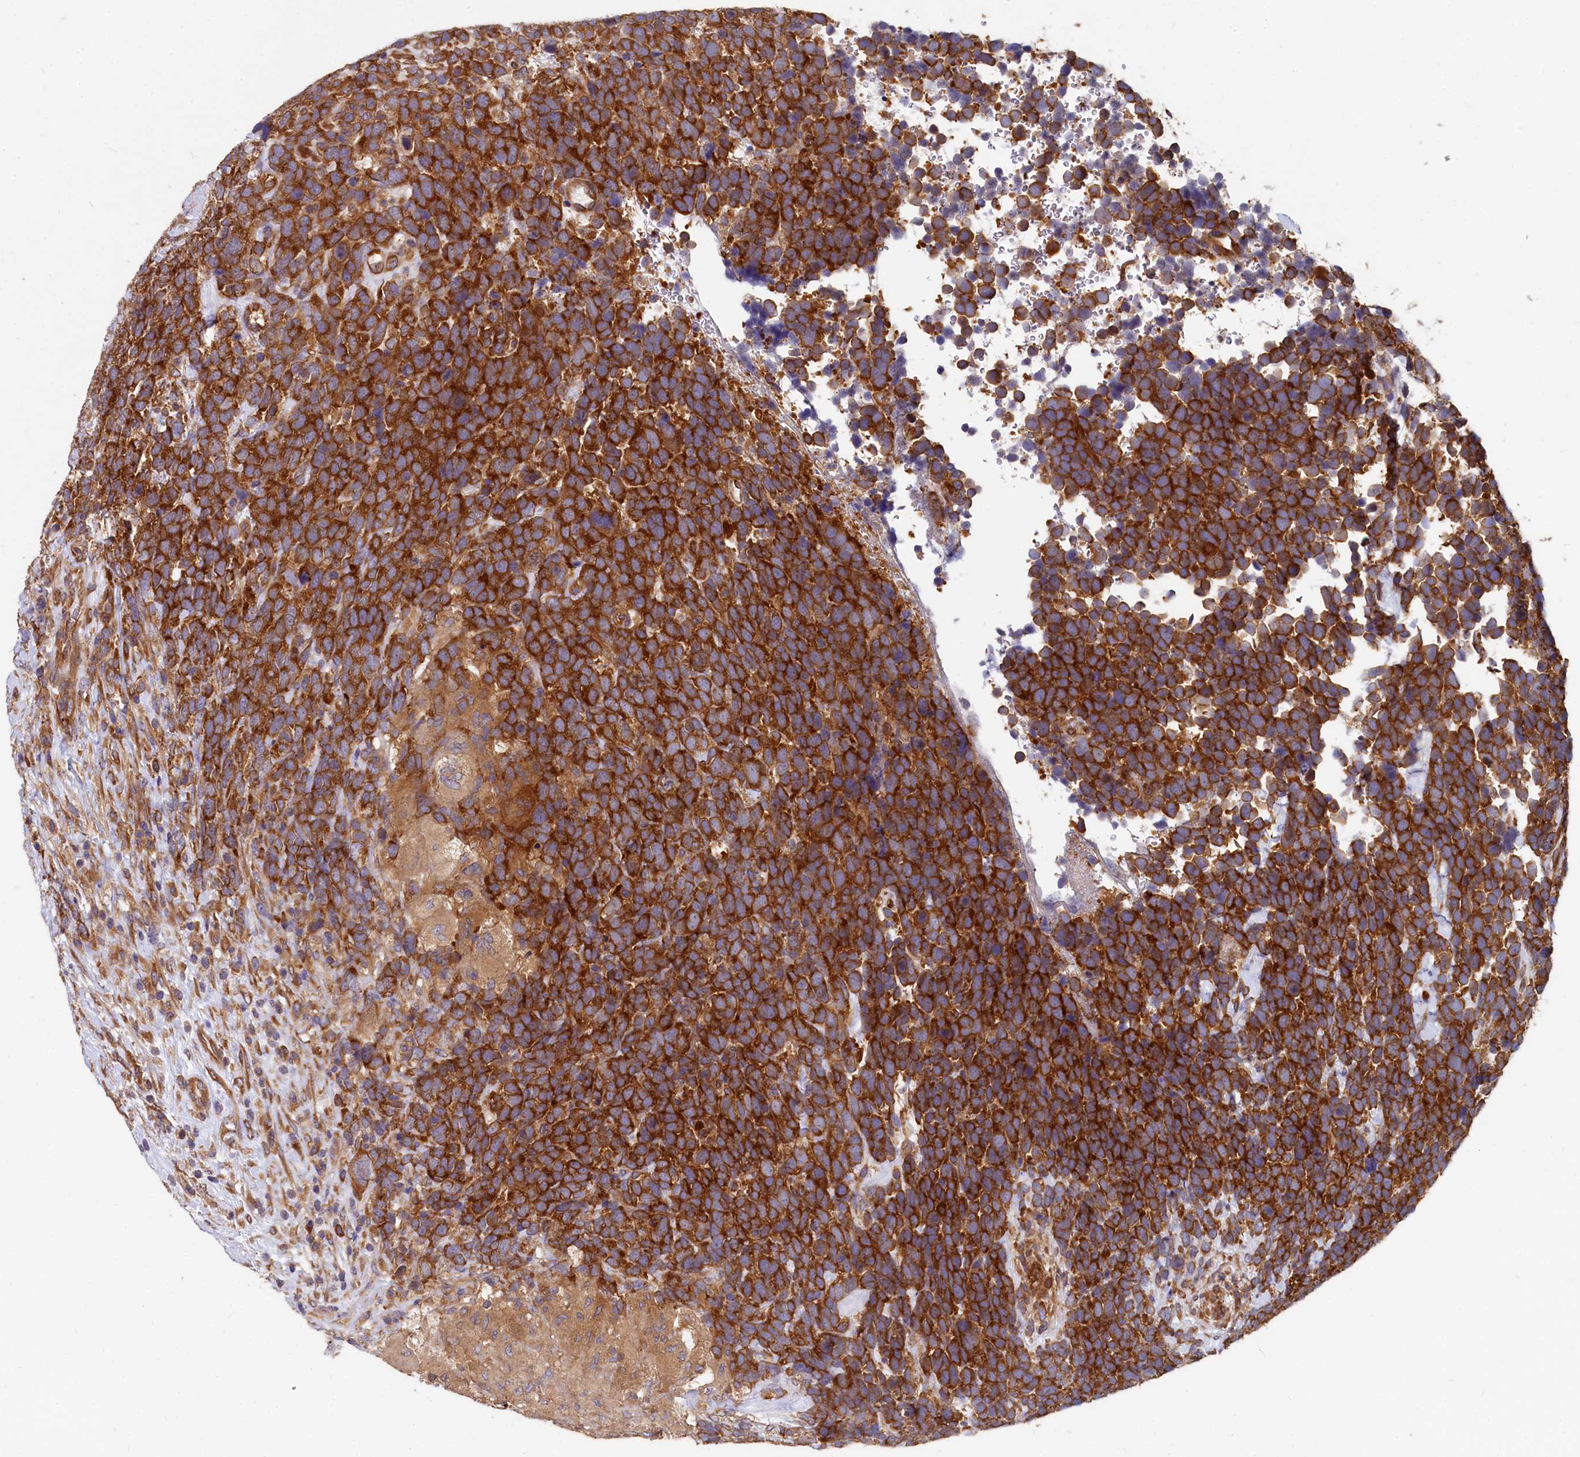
{"staining": {"intensity": "strong", "quantity": ">75%", "location": "cytoplasmic/membranous"}, "tissue": "urothelial cancer", "cell_type": "Tumor cells", "image_type": "cancer", "snomed": [{"axis": "morphology", "description": "Urothelial carcinoma, High grade"}, {"axis": "topography", "description": "Urinary bladder"}], "caption": "This micrograph exhibits immunohistochemistry staining of urothelial cancer, with high strong cytoplasmic/membranous expression in approximately >75% of tumor cells.", "gene": "EIF2B2", "patient": {"sex": "female", "age": 82}}